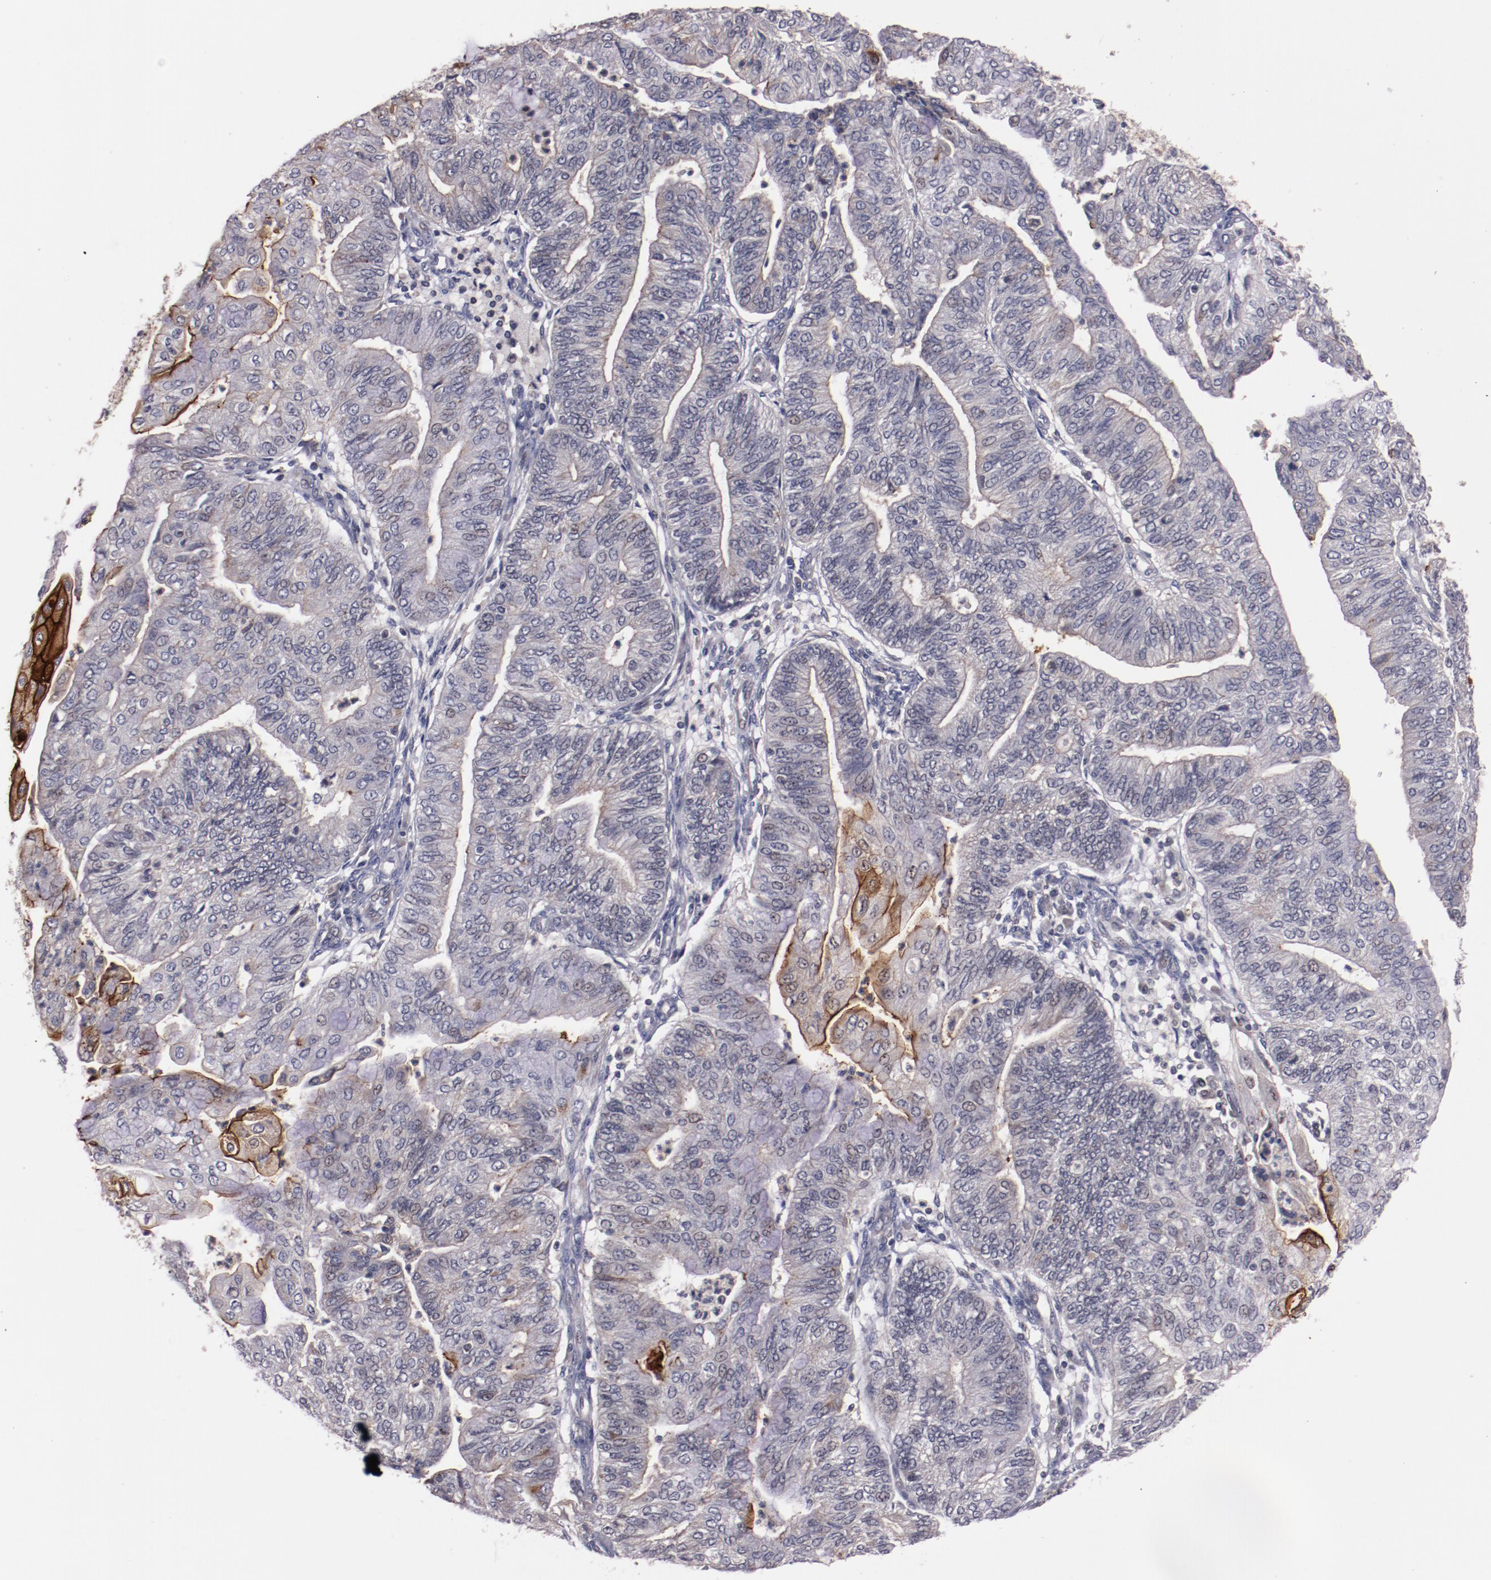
{"staining": {"intensity": "weak", "quantity": ">75%", "location": "cytoplasmic/membranous"}, "tissue": "endometrial cancer", "cell_type": "Tumor cells", "image_type": "cancer", "snomed": [{"axis": "morphology", "description": "Adenocarcinoma, NOS"}, {"axis": "topography", "description": "Endometrium"}], "caption": "A high-resolution micrograph shows IHC staining of adenocarcinoma (endometrial), which demonstrates weak cytoplasmic/membranous positivity in approximately >75% of tumor cells.", "gene": "SYP", "patient": {"sex": "female", "age": 59}}